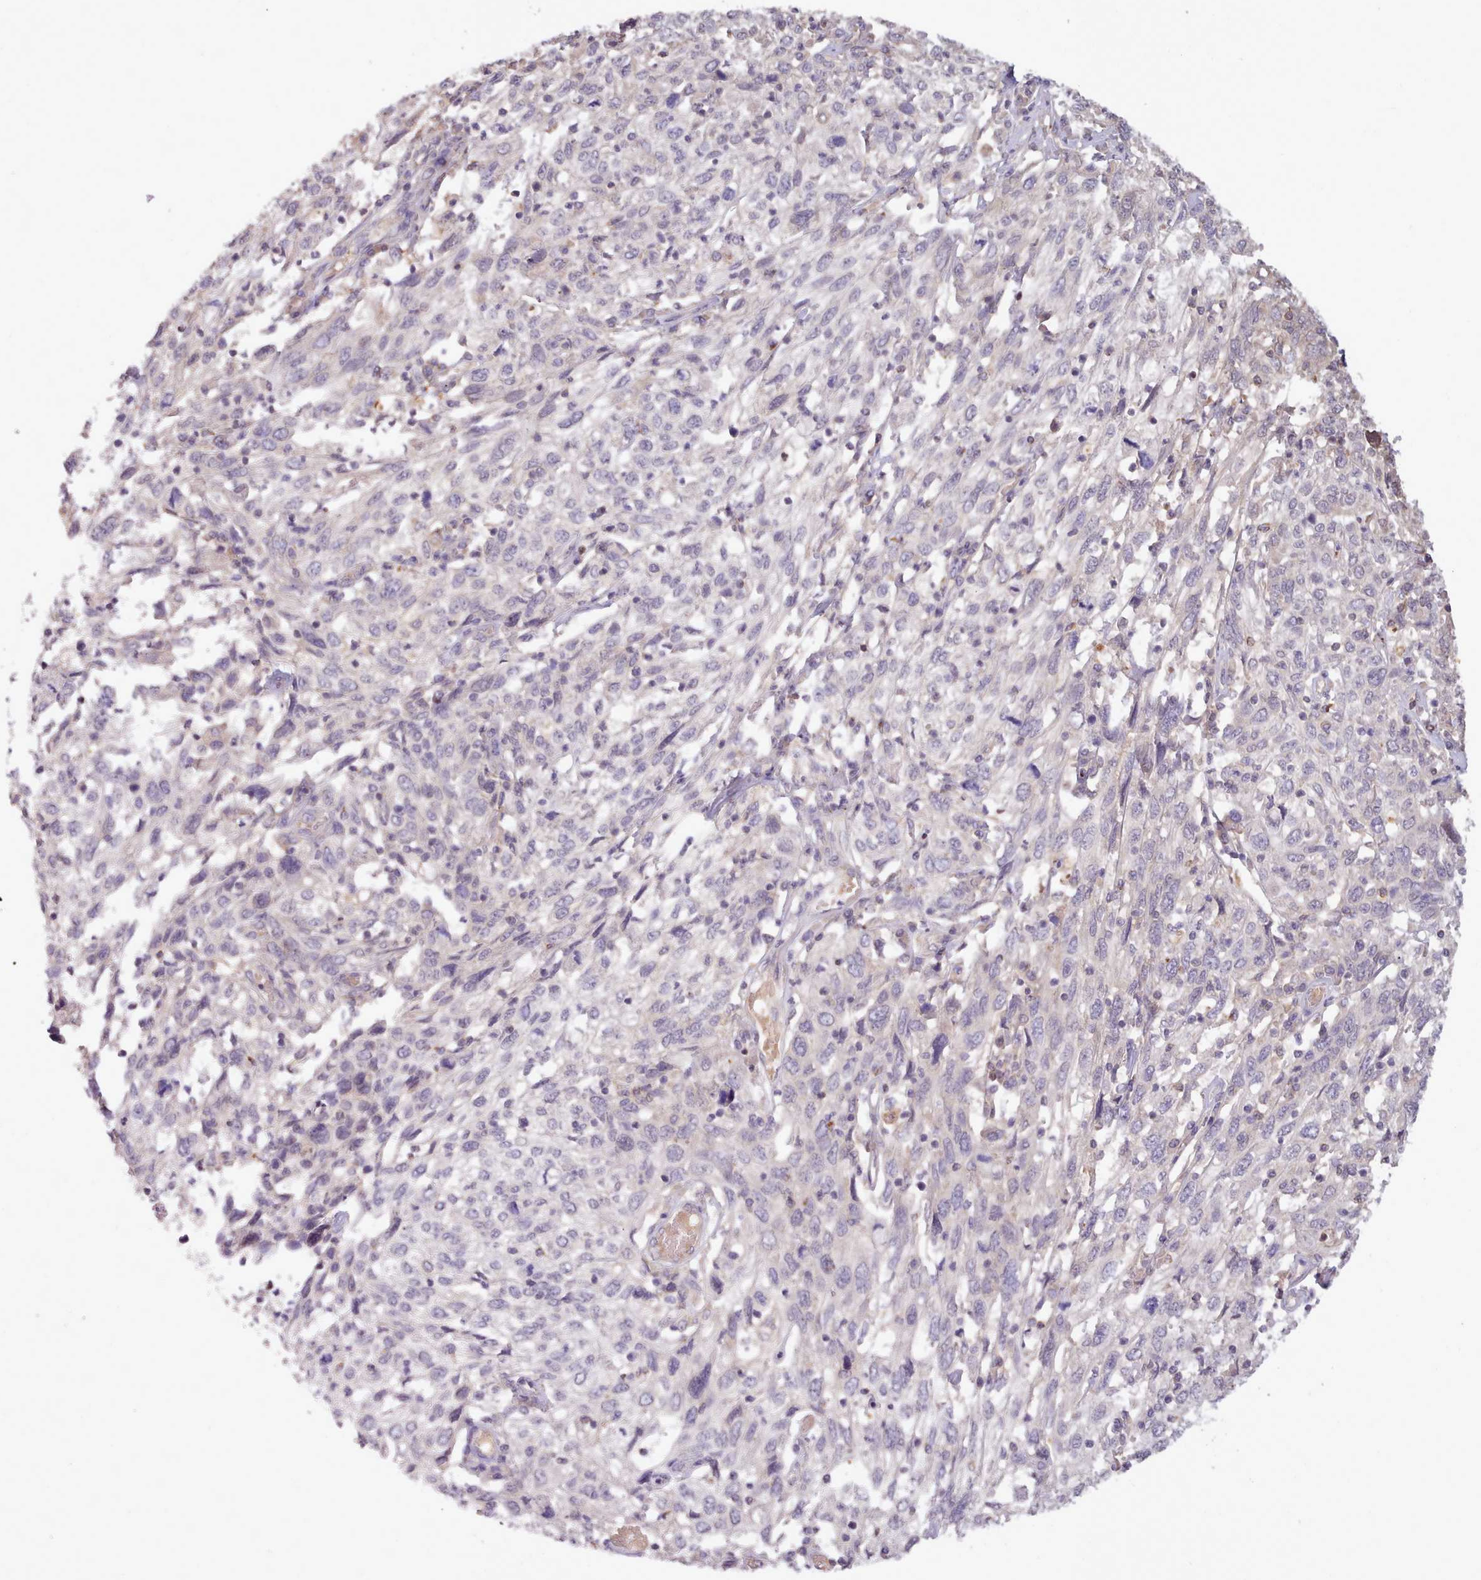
{"staining": {"intensity": "weak", "quantity": "<25%", "location": "cytoplasmic/membranous"}, "tissue": "cervical cancer", "cell_type": "Tumor cells", "image_type": "cancer", "snomed": [{"axis": "morphology", "description": "Squamous cell carcinoma, NOS"}, {"axis": "topography", "description": "Cervix"}], "caption": "This image is of cervical squamous cell carcinoma stained with immunohistochemistry to label a protein in brown with the nuclei are counter-stained blue. There is no positivity in tumor cells.", "gene": "ARL17A", "patient": {"sex": "female", "age": 46}}